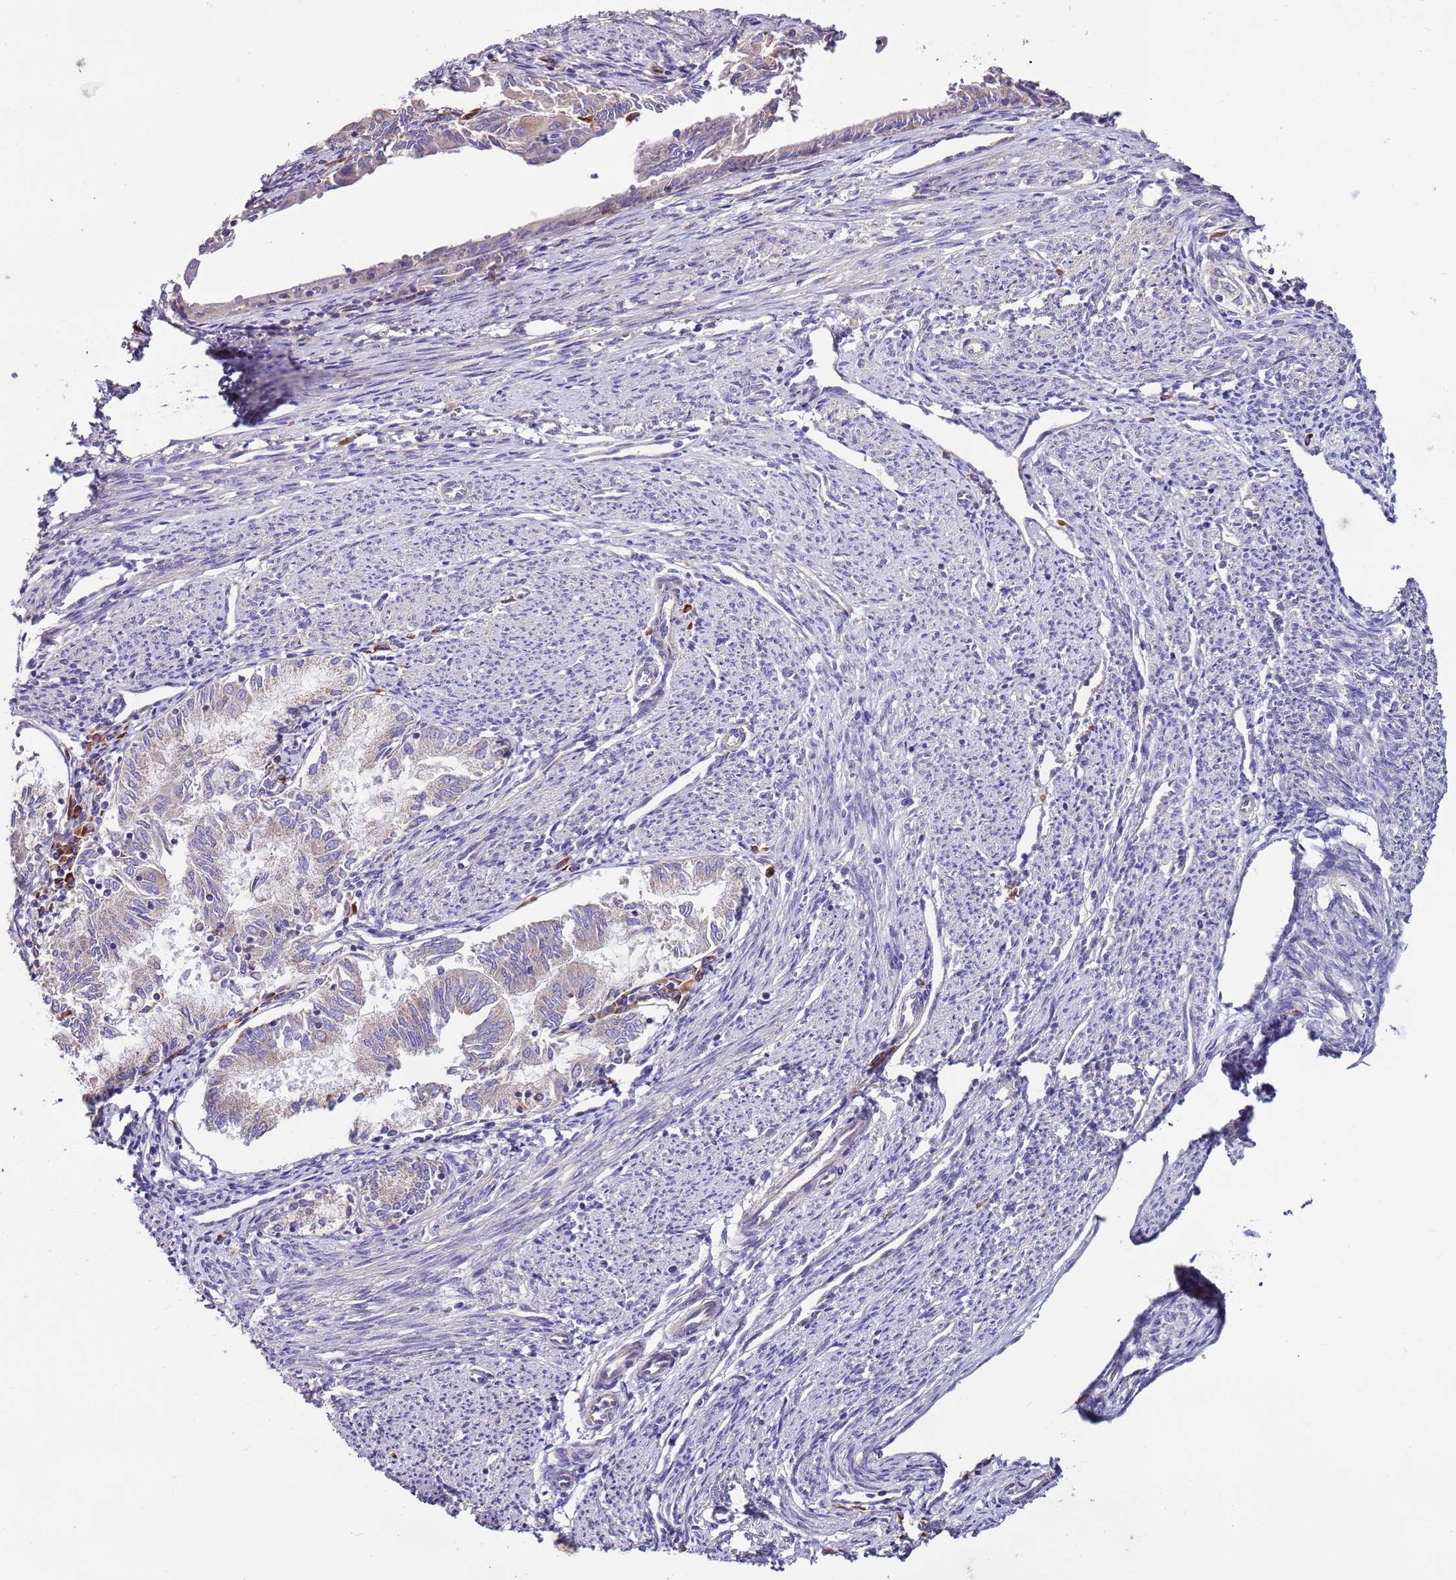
{"staining": {"intensity": "negative", "quantity": "none", "location": "none"}, "tissue": "endometrial cancer", "cell_type": "Tumor cells", "image_type": "cancer", "snomed": [{"axis": "morphology", "description": "Adenocarcinoma, NOS"}, {"axis": "topography", "description": "Endometrium"}], "caption": "High power microscopy image of an IHC image of adenocarcinoma (endometrial), revealing no significant staining in tumor cells.", "gene": "SPCS1", "patient": {"sex": "female", "age": 79}}